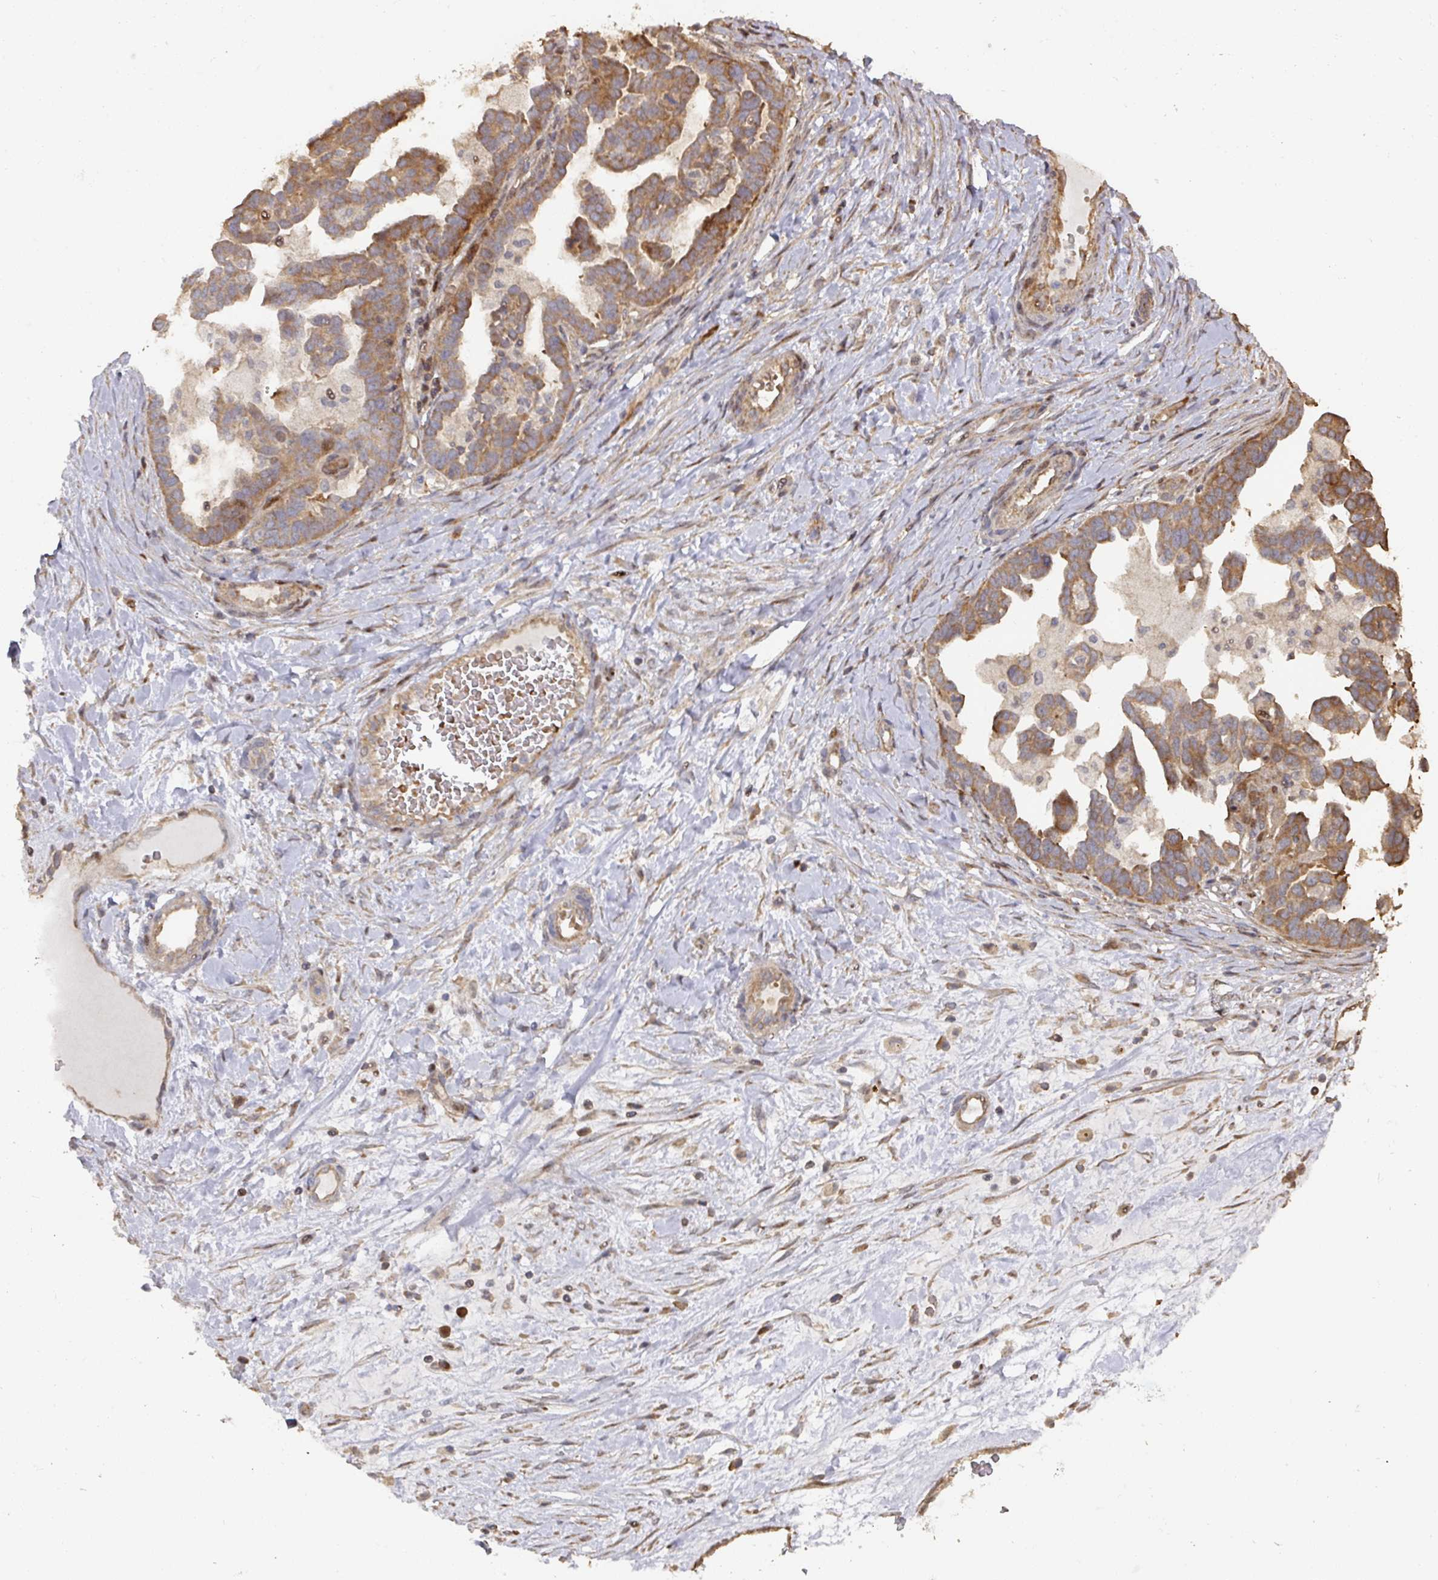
{"staining": {"intensity": "moderate", "quantity": ">75%", "location": "cytoplasmic/membranous"}, "tissue": "ovarian cancer", "cell_type": "Tumor cells", "image_type": "cancer", "snomed": [{"axis": "morphology", "description": "Cystadenocarcinoma, serous, NOS"}, {"axis": "topography", "description": "Ovary"}], "caption": "Immunohistochemical staining of human ovarian serous cystadenocarcinoma shows medium levels of moderate cytoplasmic/membranous protein expression in approximately >75% of tumor cells. (brown staining indicates protein expression, while blue staining denotes nuclei).", "gene": "CA7", "patient": {"sex": "female", "age": 54}}